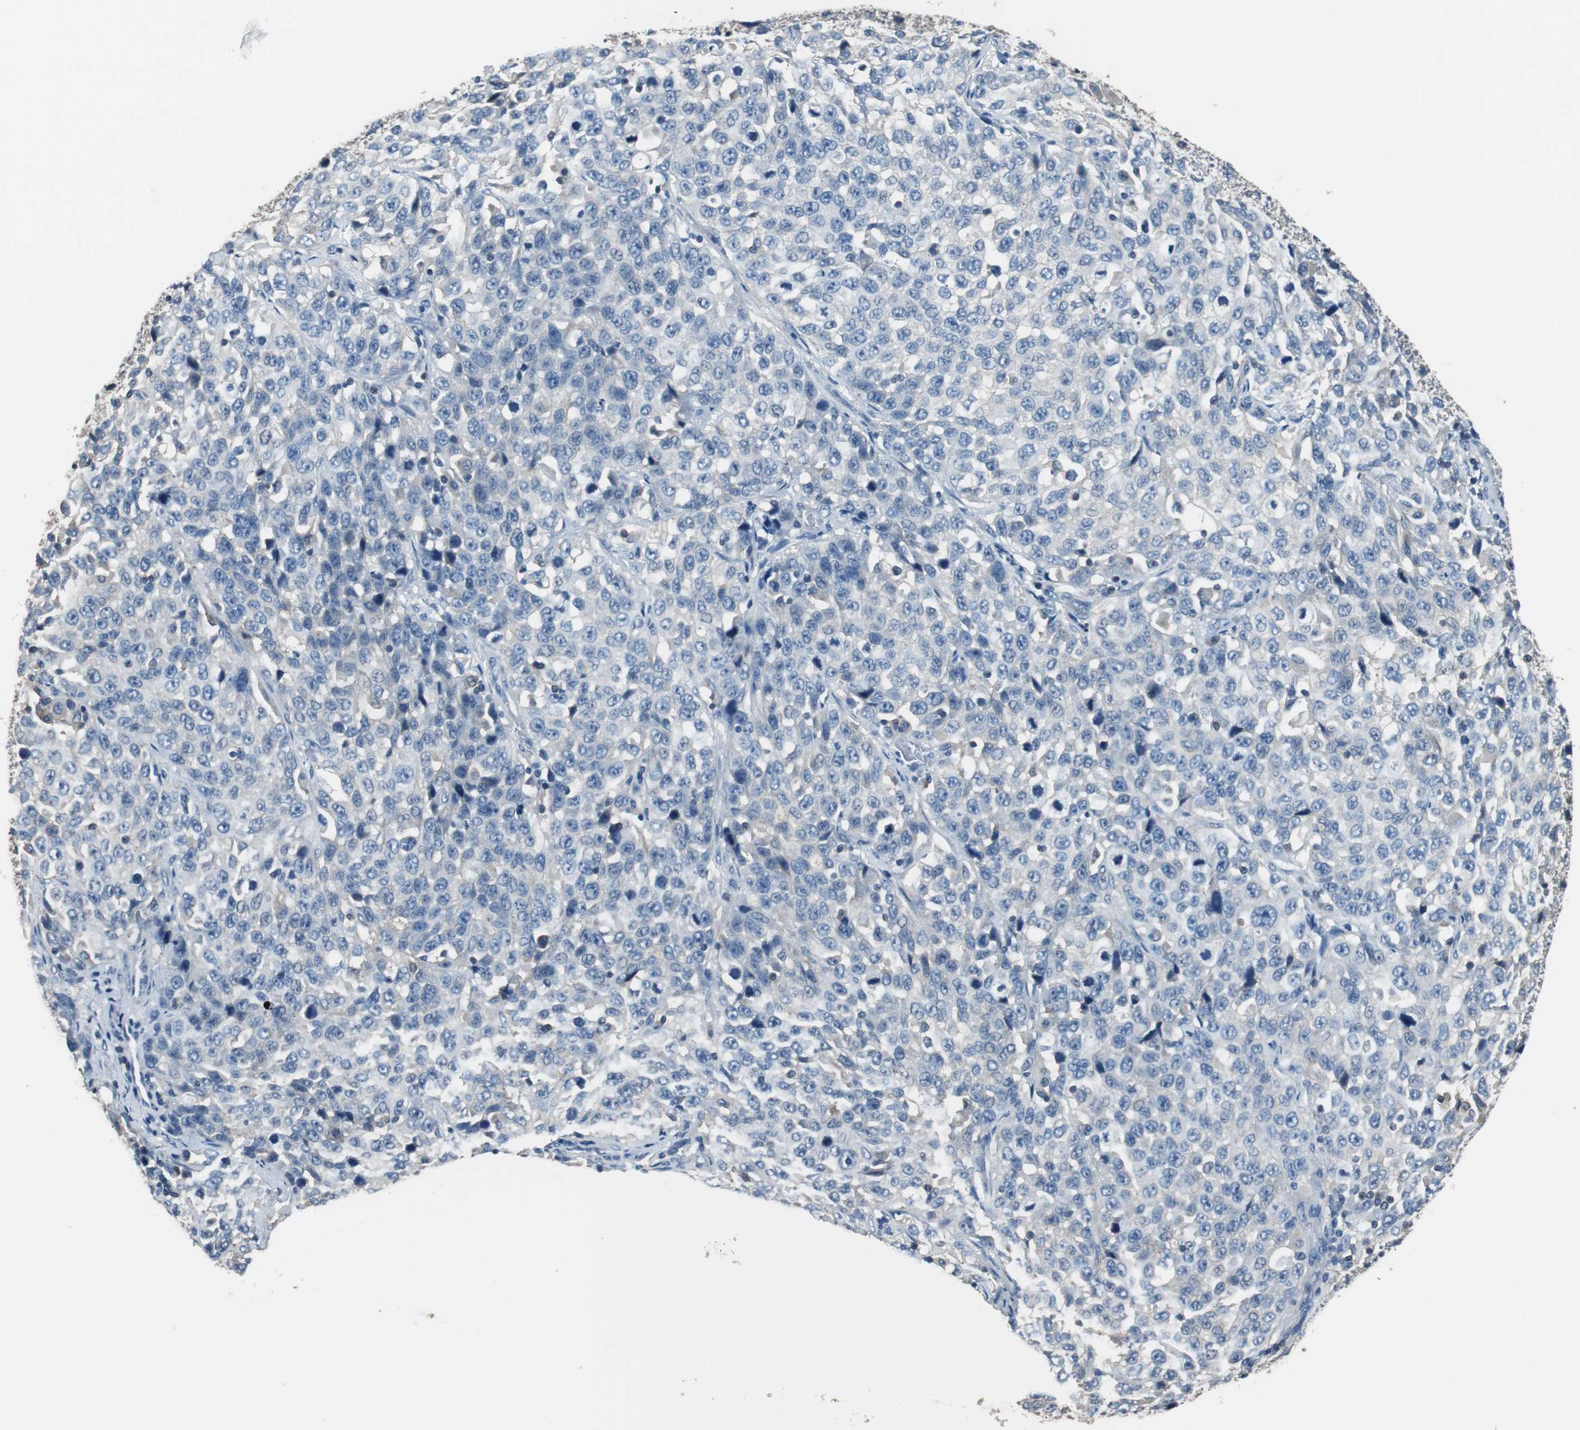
{"staining": {"intensity": "negative", "quantity": "none", "location": "none"}, "tissue": "stomach cancer", "cell_type": "Tumor cells", "image_type": "cancer", "snomed": [{"axis": "morphology", "description": "Normal tissue, NOS"}, {"axis": "morphology", "description": "Adenocarcinoma, NOS"}, {"axis": "topography", "description": "Stomach"}], "caption": "IHC of stomach cancer (adenocarcinoma) demonstrates no positivity in tumor cells. (Brightfield microscopy of DAB IHC at high magnification).", "gene": "PRKCA", "patient": {"sex": "male", "age": 48}}